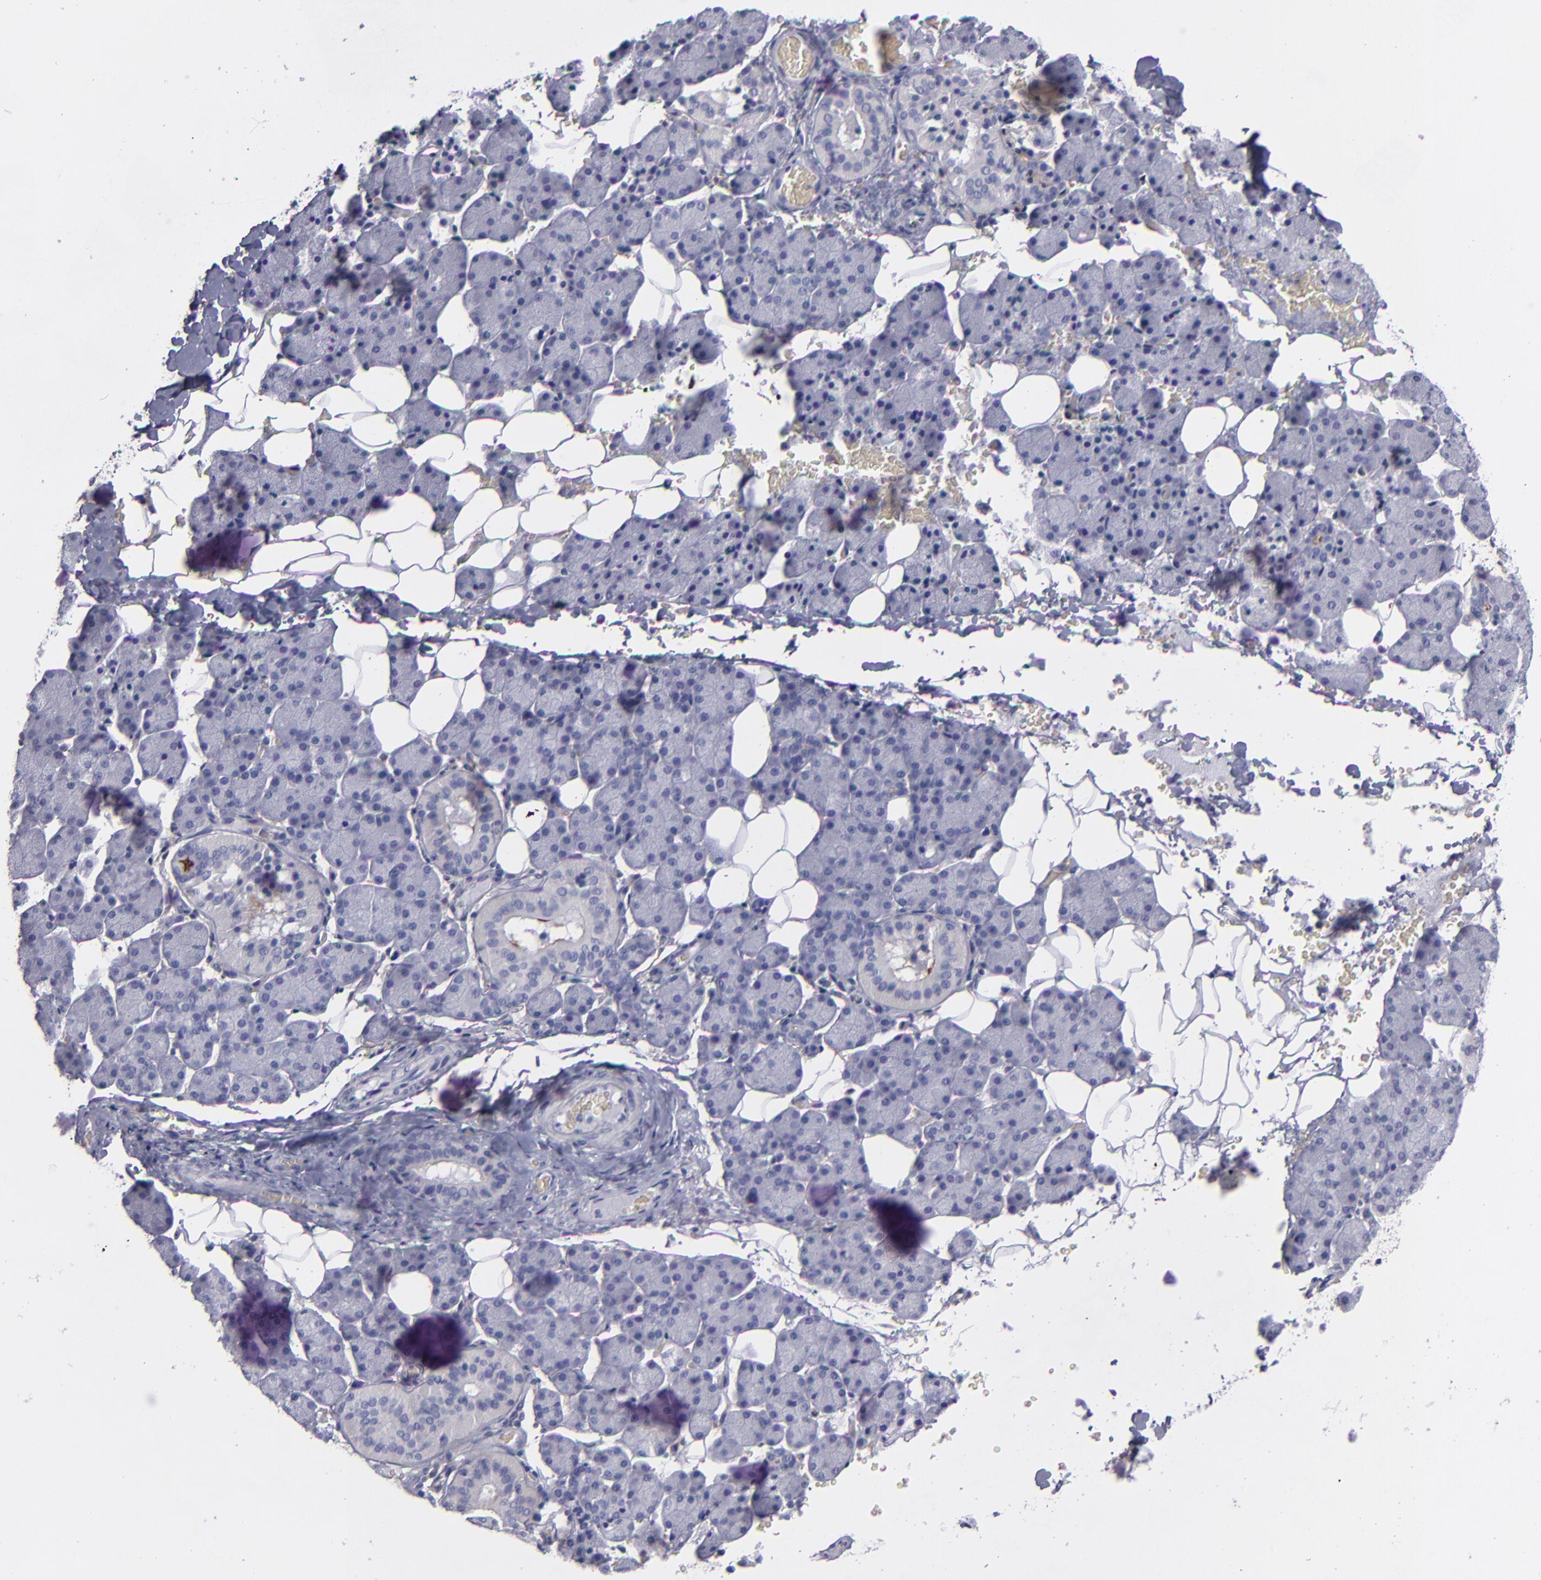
{"staining": {"intensity": "negative", "quantity": "none", "location": "none"}, "tissue": "salivary gland", "cell_type": "Glandular cells", "image_type": "normal", "snomed": [{"axis": "morphology", "description": "Normal tissue, NOS"}, {"axis": "topography", "description": "Lymph node"}, {"axis": "topography", "description": "Salivary gland"}], "caption": "Micrograph shows no protein staining in glandular cells of benign salivary gland.", "gene": "ANPEP", "patient": {"sex": "male", "age": 8}}